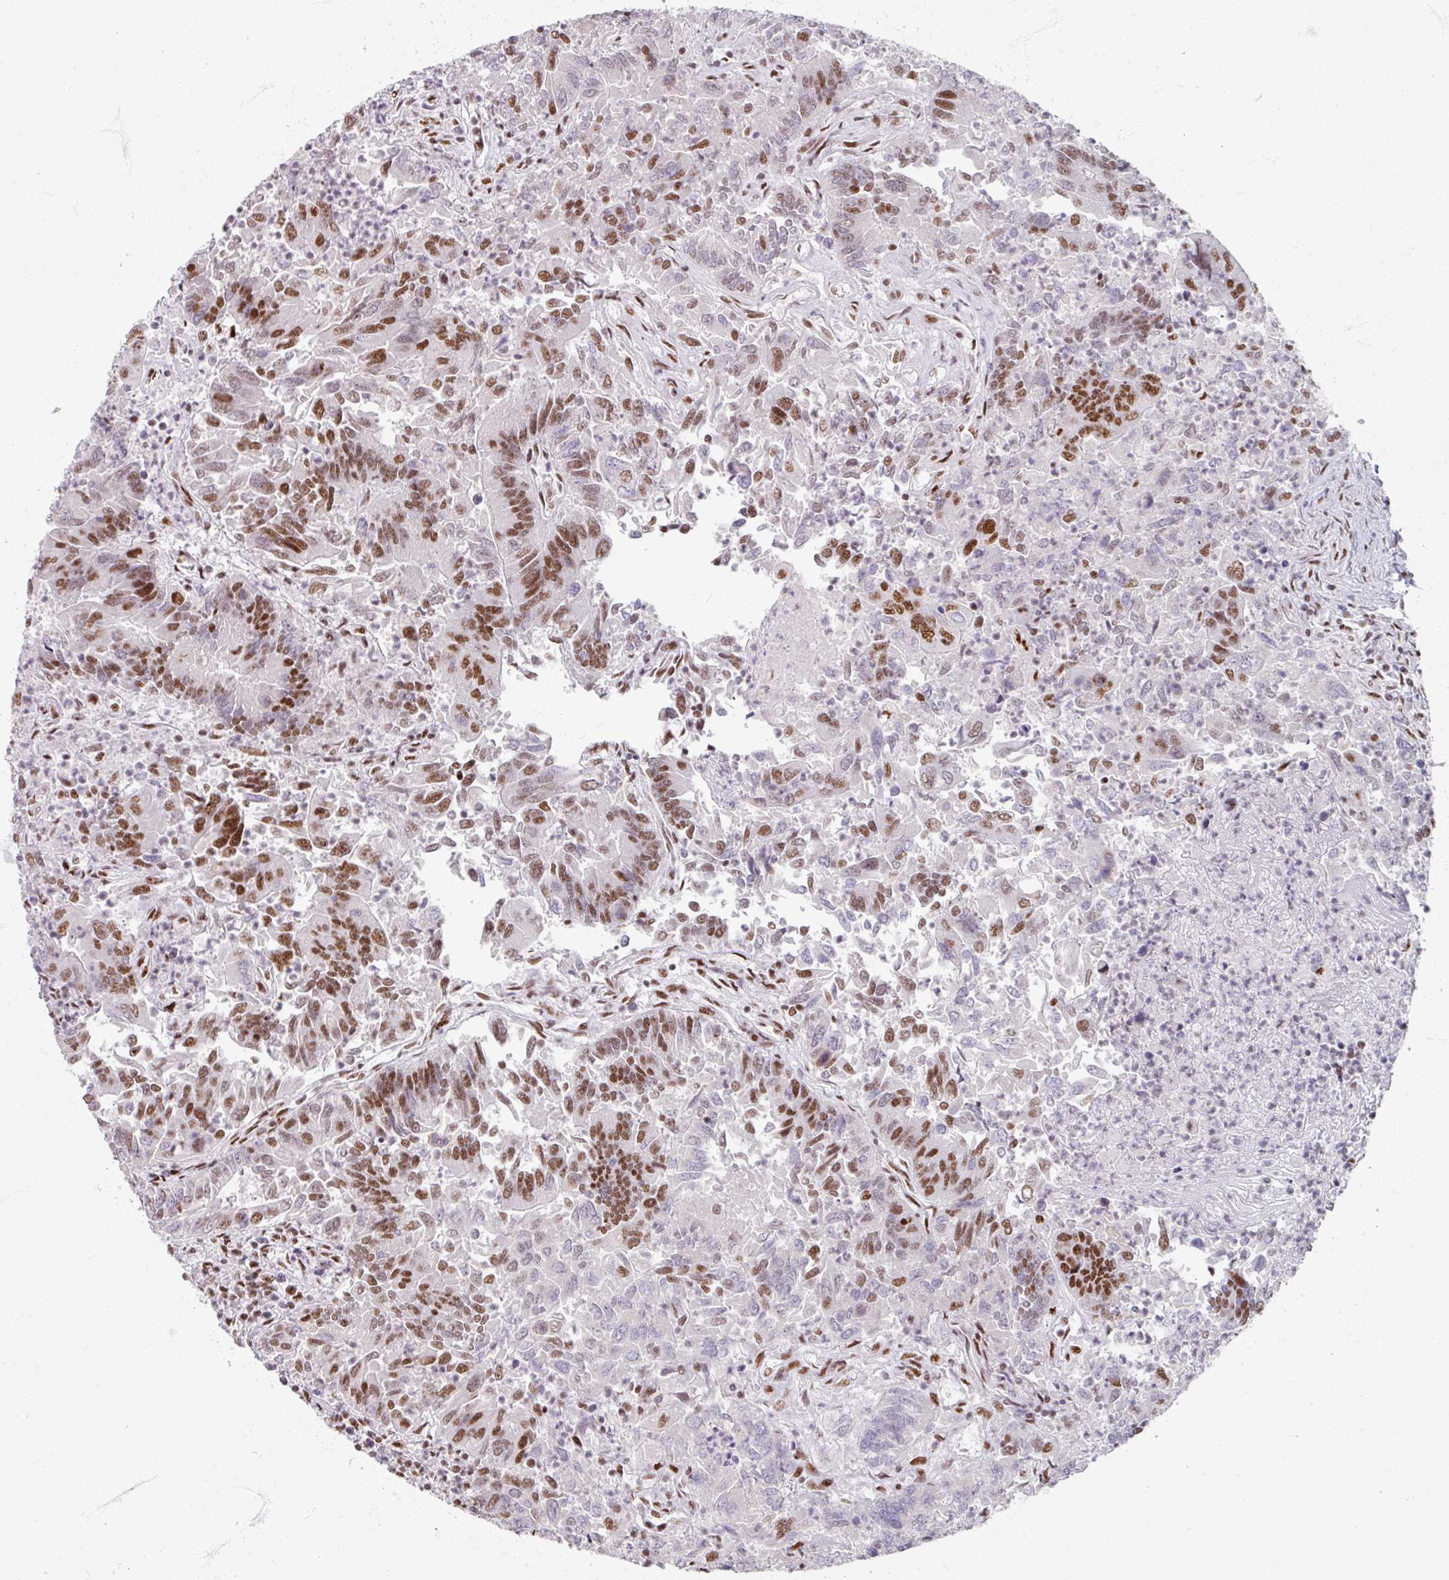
{"staining": {"intensity": "moderate", "quantity": ">75%", "location": "nuclear"}, "tissue": "colorectal cancer", "cell_type": "Tumor cells", "image_type": "cancer", "snomed": [{"axis": "morphology", "description": "Adenocarcinoma, NOS"}, {"axis": "topography", "description": "Colon"}], "caption": "DAB immunohistochemical staining of human colorectal cancer (adenocarcinoma) displays moderate nuclear protein staining in approximately >75% of tumor cells.", "gene": "ADAR", "patient": {"sex": "female", "age": 67}}